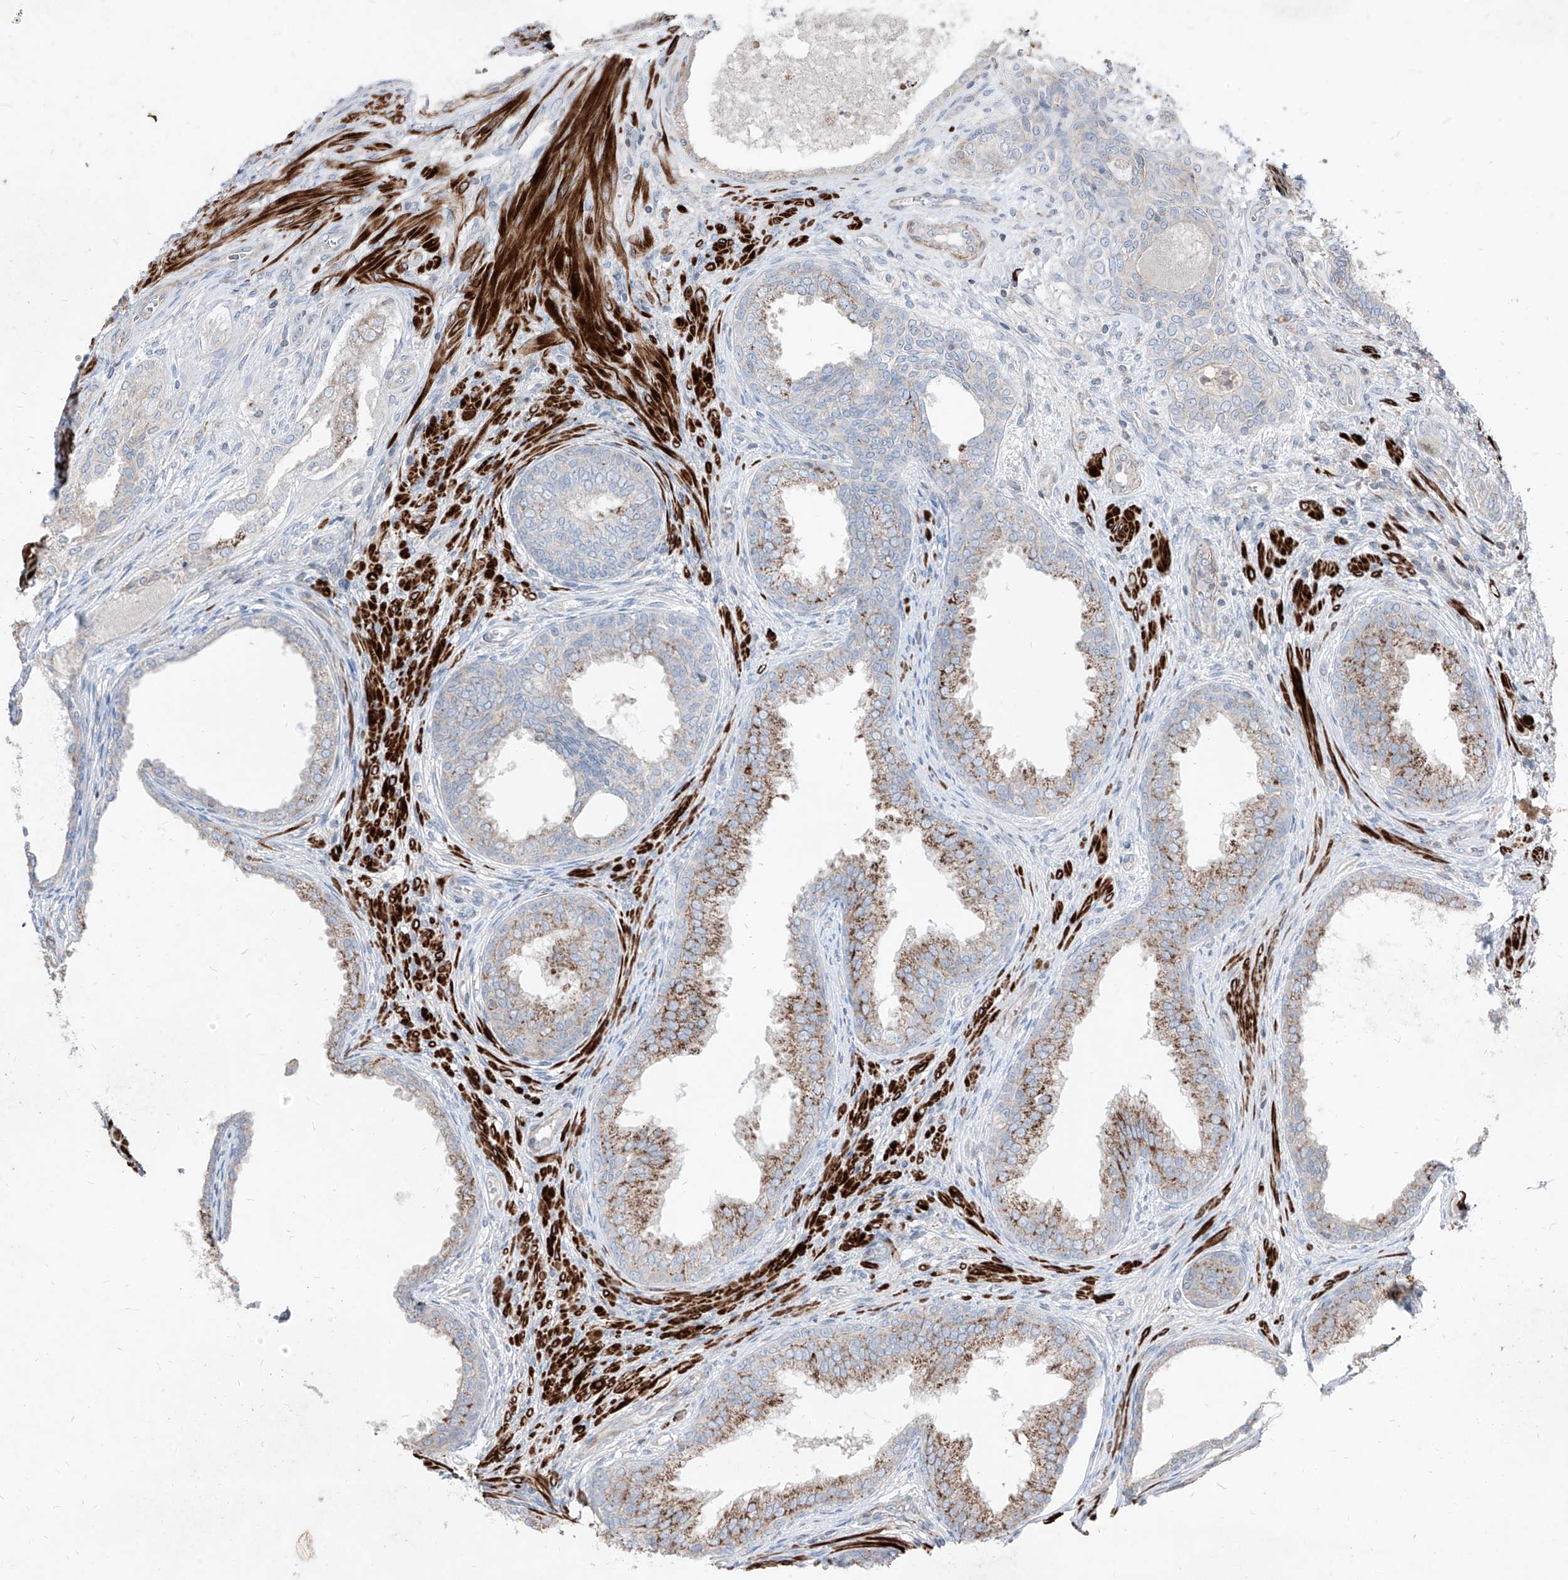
{"staining": {"intensity": "moderate", "quantity": "25%-75%", "location": "cytoplasmic/membranous"}, "tissue": "prostate", "cell_type": "Glandular cells", "image_type": "normal", "snomed": [{"axis": "morphology", "description": "Normal tissue, NOS"}, {"axis": "topography", "description": "Prostate"}], "caption": "Brown immunohistochemical staining in benign prostate shows moderate cytoplasmic/membranous positivity in about 25%-75% of glandular cells. (DAB = brown stain, brightfield microscopy at high magnification).", "gene": "UFD1", "patient": {"sex": "male", "age": 76}}